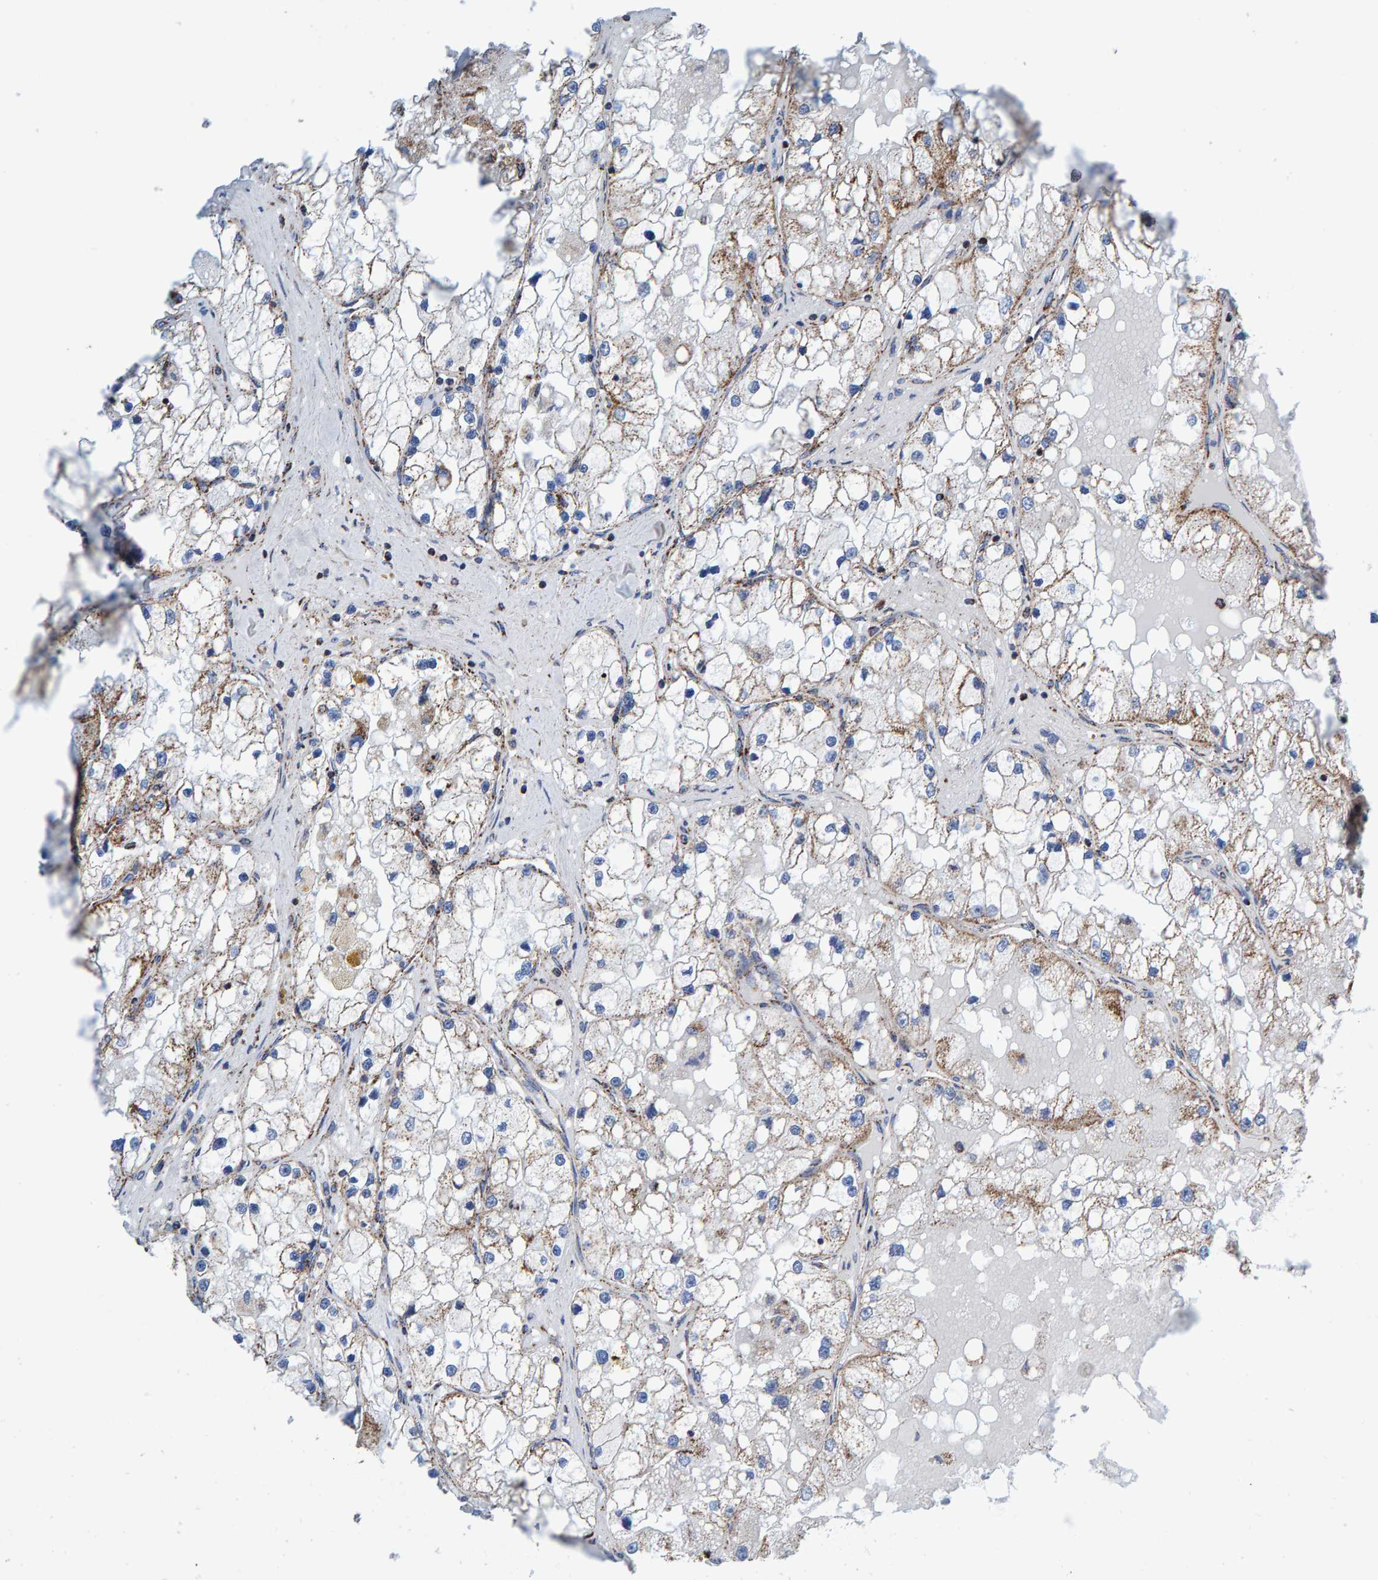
{"staining": {"intensity": "moderate", "quantity": "25%-75%", "location": "cytoplasmic/membranous"}, "tissue": "renal cancer", "cell_type": "Tumor cells", "image_type": "cancer", "snomed": [{"axis": "morphology", "description": "Adenocarcinoma, NOS"}, {"axis": "topography", "description": "Kidney"}], "caption": "Approximately 25%-75% of tumor cells in renal cancer (adenocarcinoma) display moderate cytoplasmic/membranous protein positivity as visualized by brown immunohistochemical staining.", "gene": "ENSG00000262660", "patient": {"sex": "male", "age": 68}}